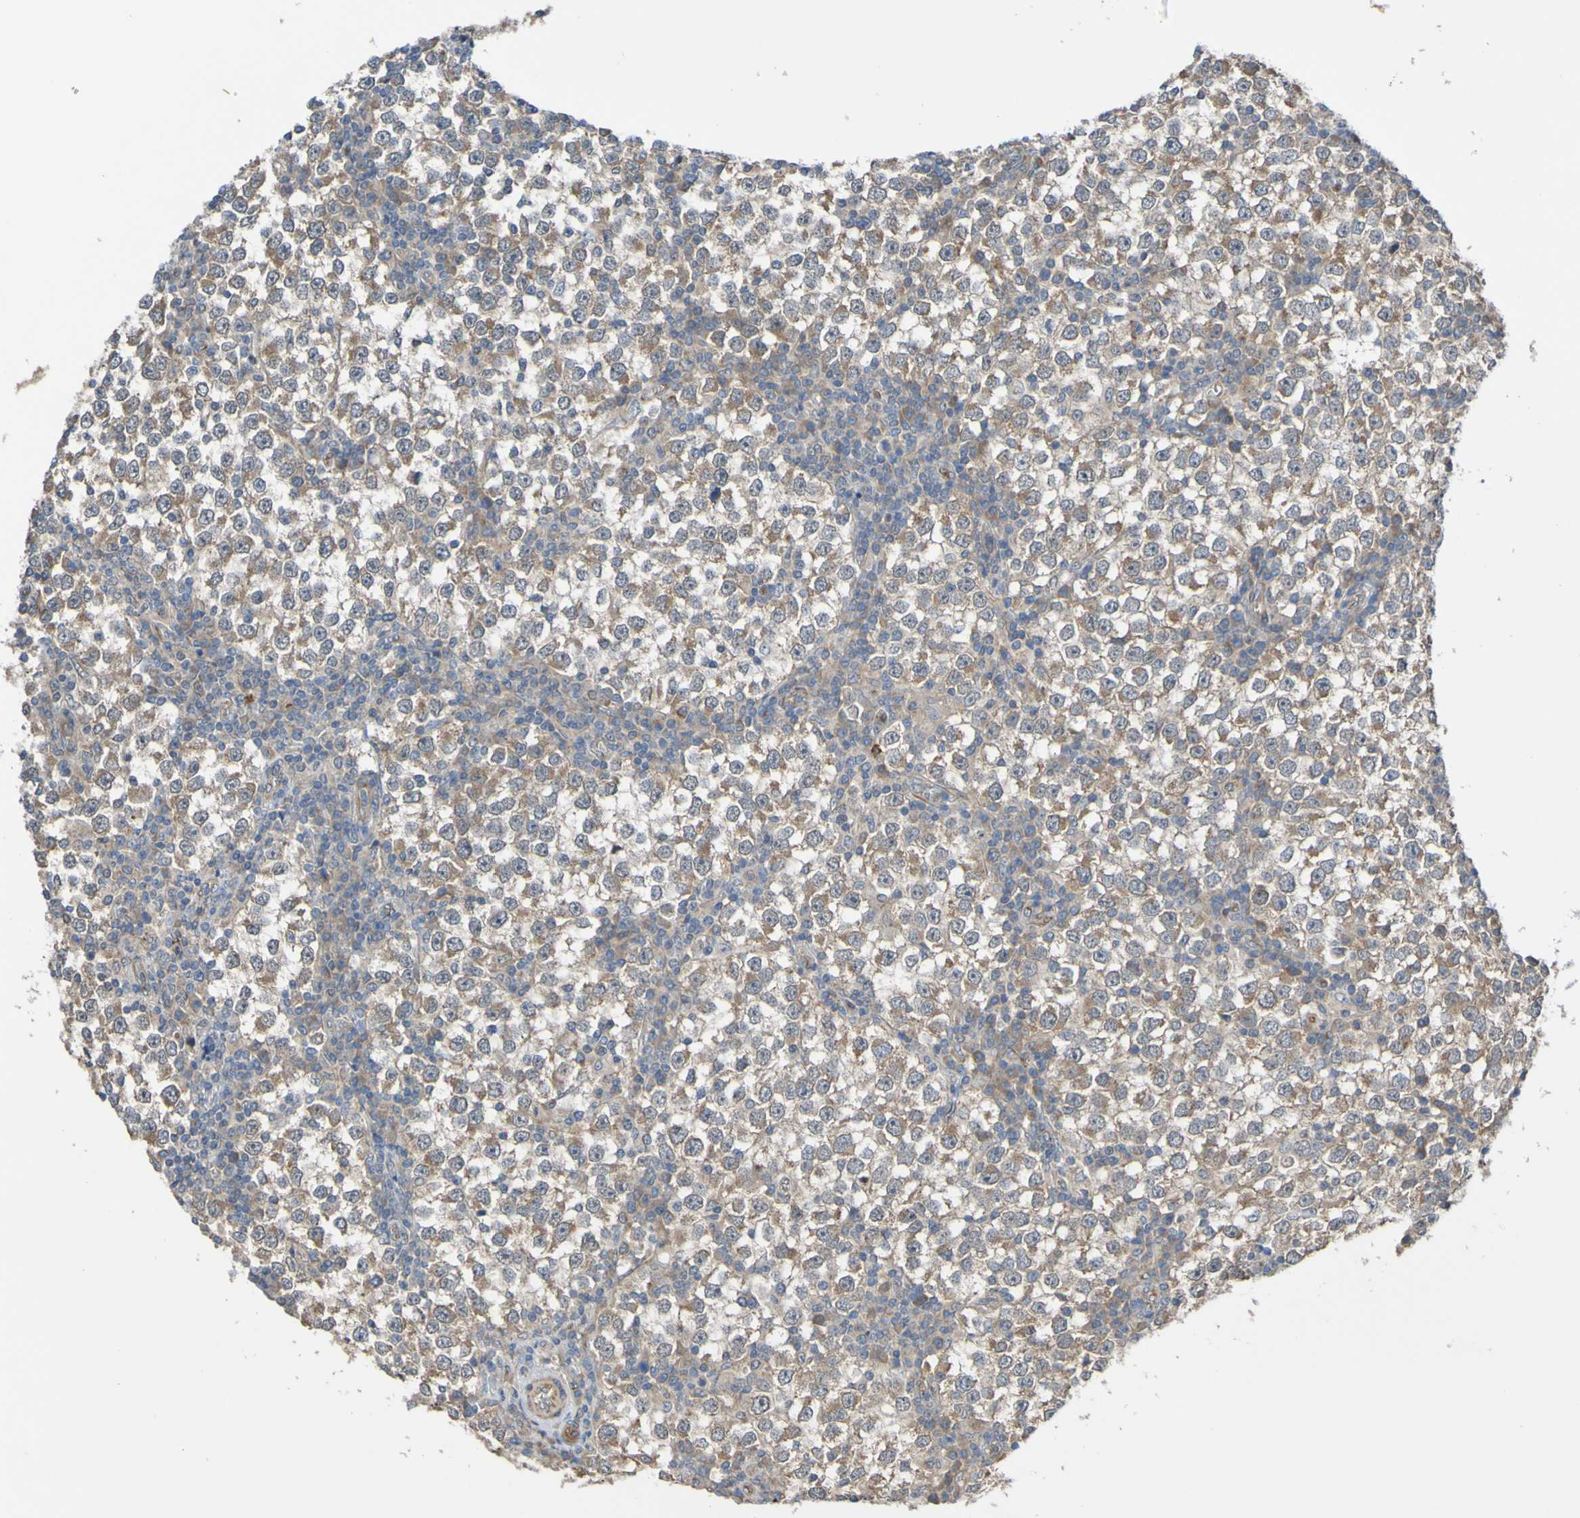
{"staining": {"intensity": "moderate", "quantity": "25%-75%", "location": "cytoplasmic/membranous"}, "tissue": "testis cancer", "cell_type": "Tumor cells", "image_type": "cancer", "snomed": [{"axis": "morphology", "description": "Seminoma, NOS"}, {"axis": "topography", "description": "Testis"}], "caption": "Testis cancer tissue shows moderate cytoplasmic/membranous staining in about 25%-75% of tumor cells", "gene": "ST8SIA6", "patient": {"sex": "male", "age": 65}}